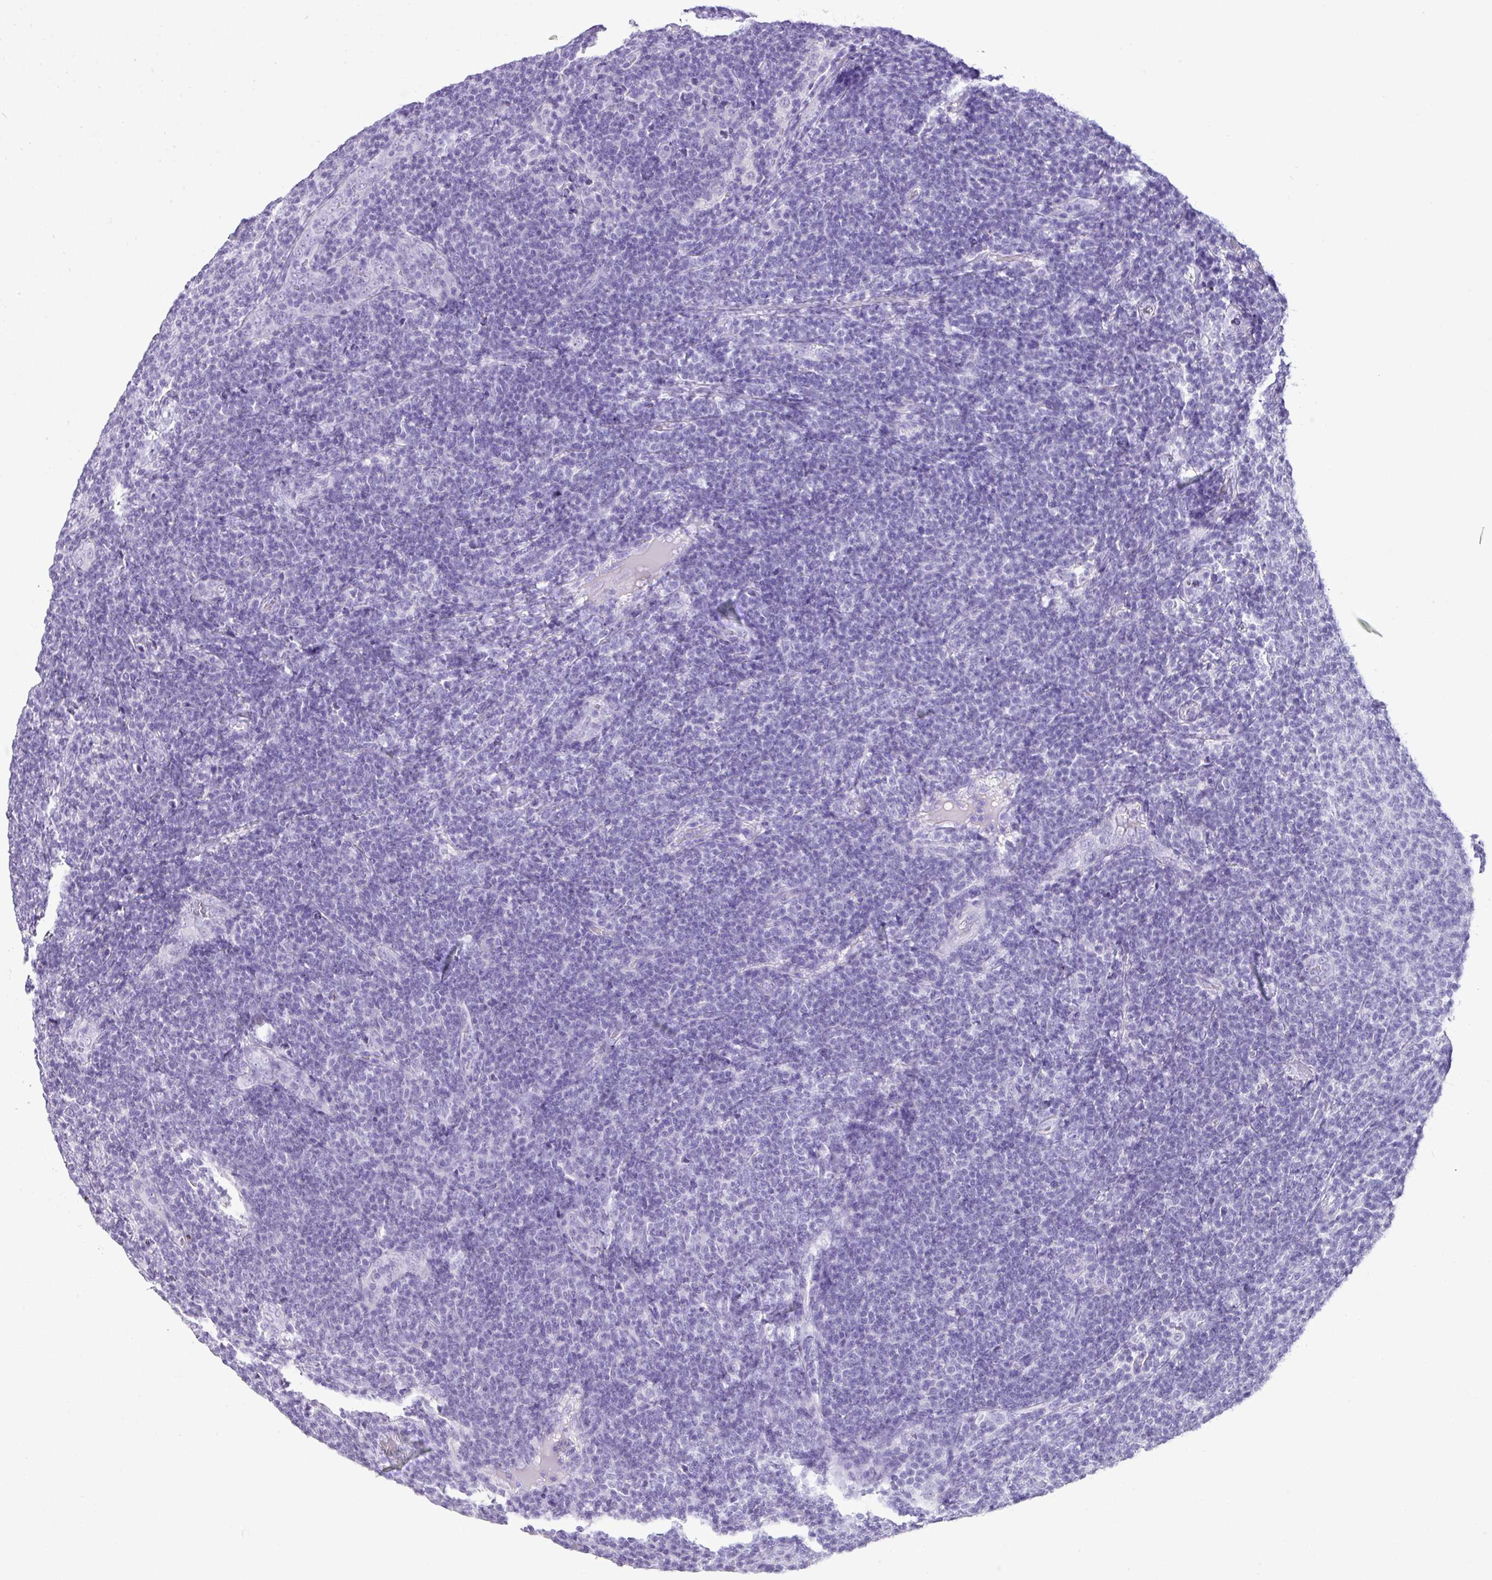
{"staining": {"intensity": "negative", "quantity": "none", "location": "none"}, "tissue": "lymphoma", "cell_type": "Tumor cells", "image_type": "cancer", "snomed": [{"axis": "morphology", "description": "Malignant lymphoma, non-Hodgkin's type, Low grade"}, {"axis": "topography", "description": "Lymph node"}], "caption": "Tumor cells show no significant positivity in malignant lymphoma, non-Hodgkin's type (low-grade).", "gene": "TNP1", "patient": {"sex": "male", "age": 66}}